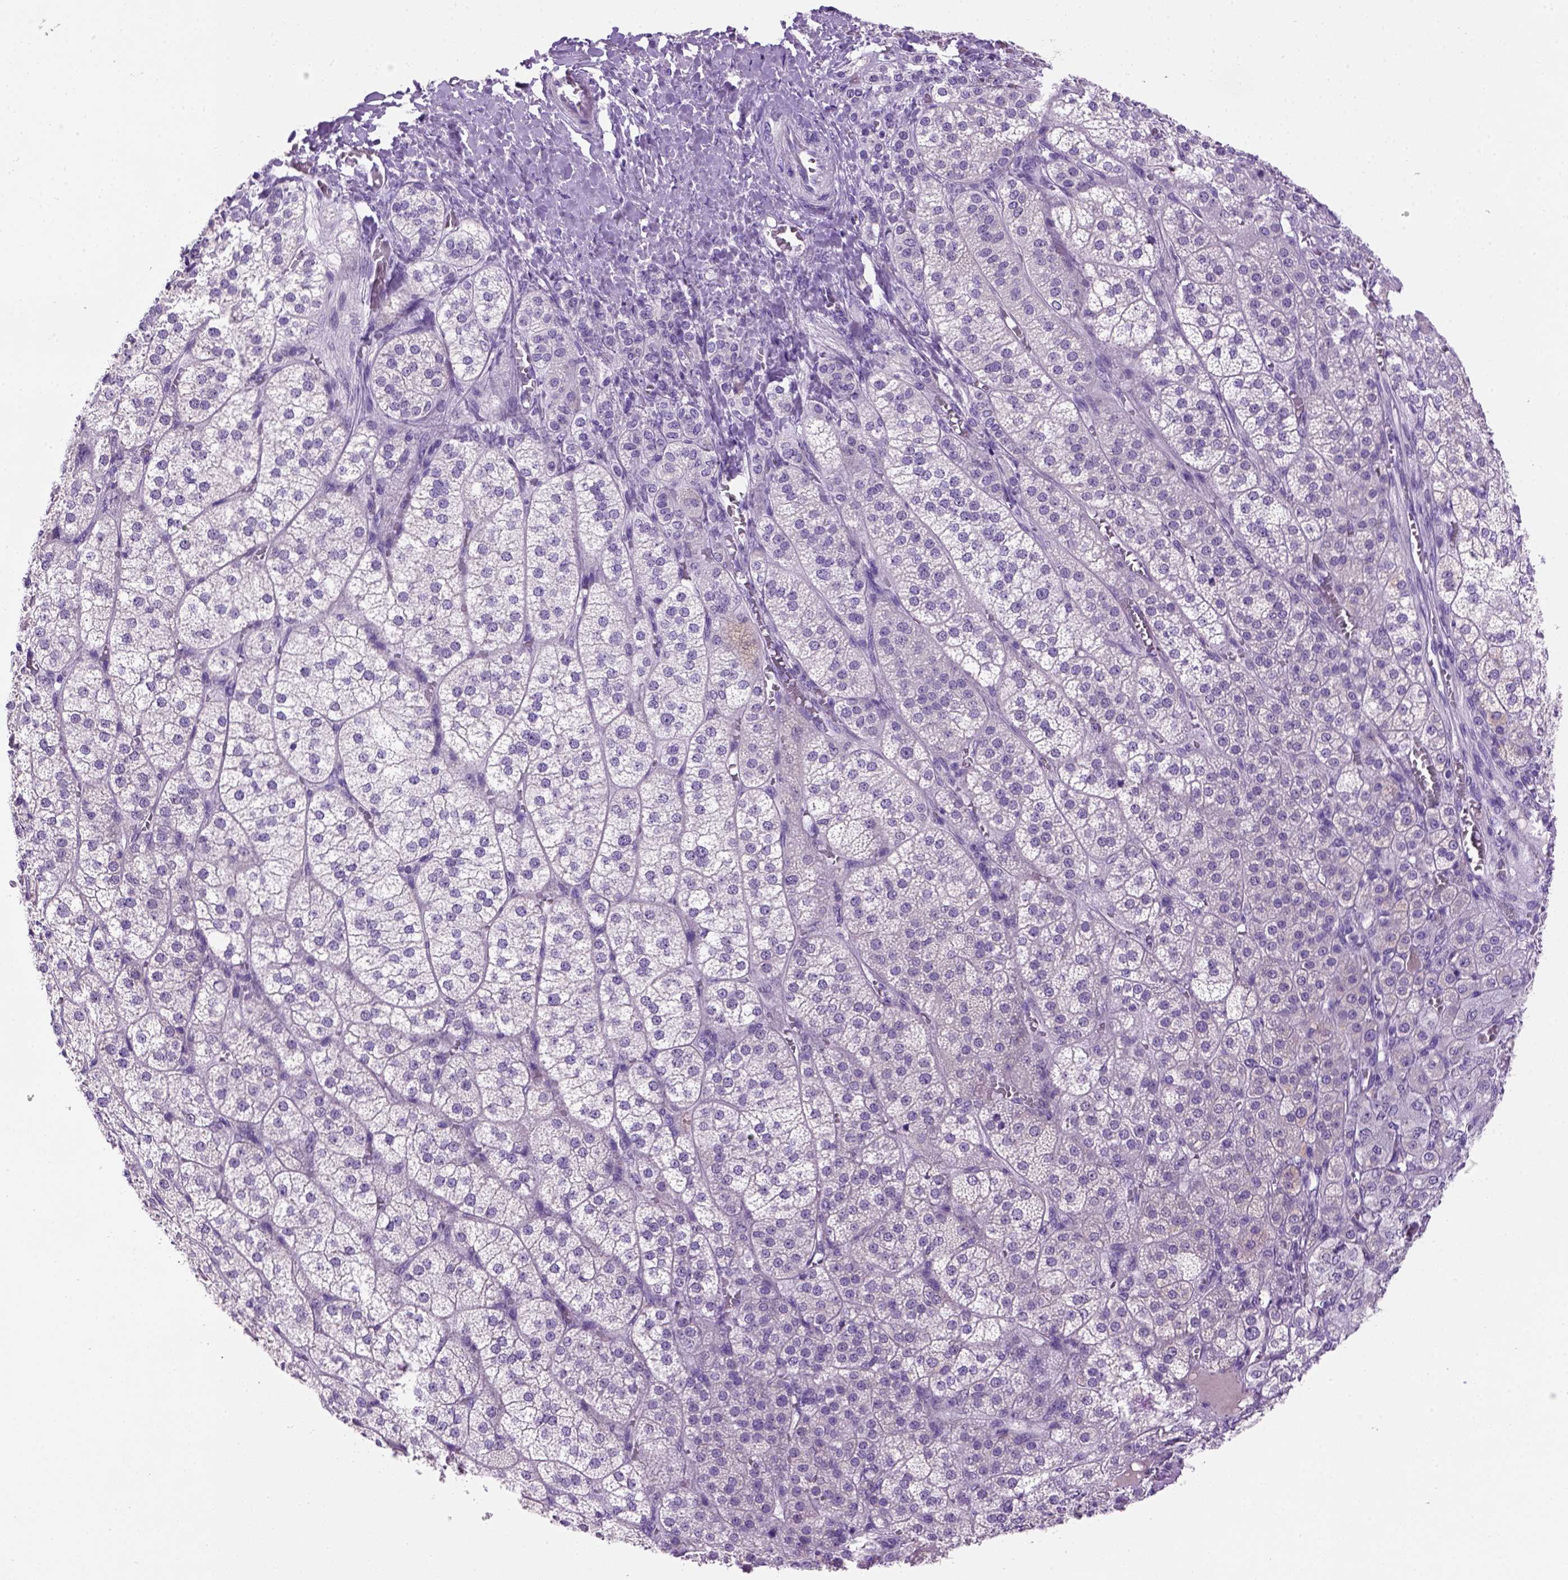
{"staining": {"intensity": "negative", "quantity": "none", "location": "none"}, "tissue": "adrenal gland", "cell_type": "Glandular cells", "image_type": "normal", "snomed": [{"axis": "morphology", "description": "Normal tissue, NOS"}, {"axis": "topography", "description": "Adrenal gland"}], "caption": "Unremarkable adrenal gland was stained to show a protein in brown. There is no significant staining in glandular cells. (Stains: DAB (3,3'-diaminobenzidine) immunohistochemistry (IHC) with hematoxylin counter stain, Microscopy: brightfield microscopy at high magnification).", "gene": "CDH1", "patient": {"sex": "female", "age": 60}}